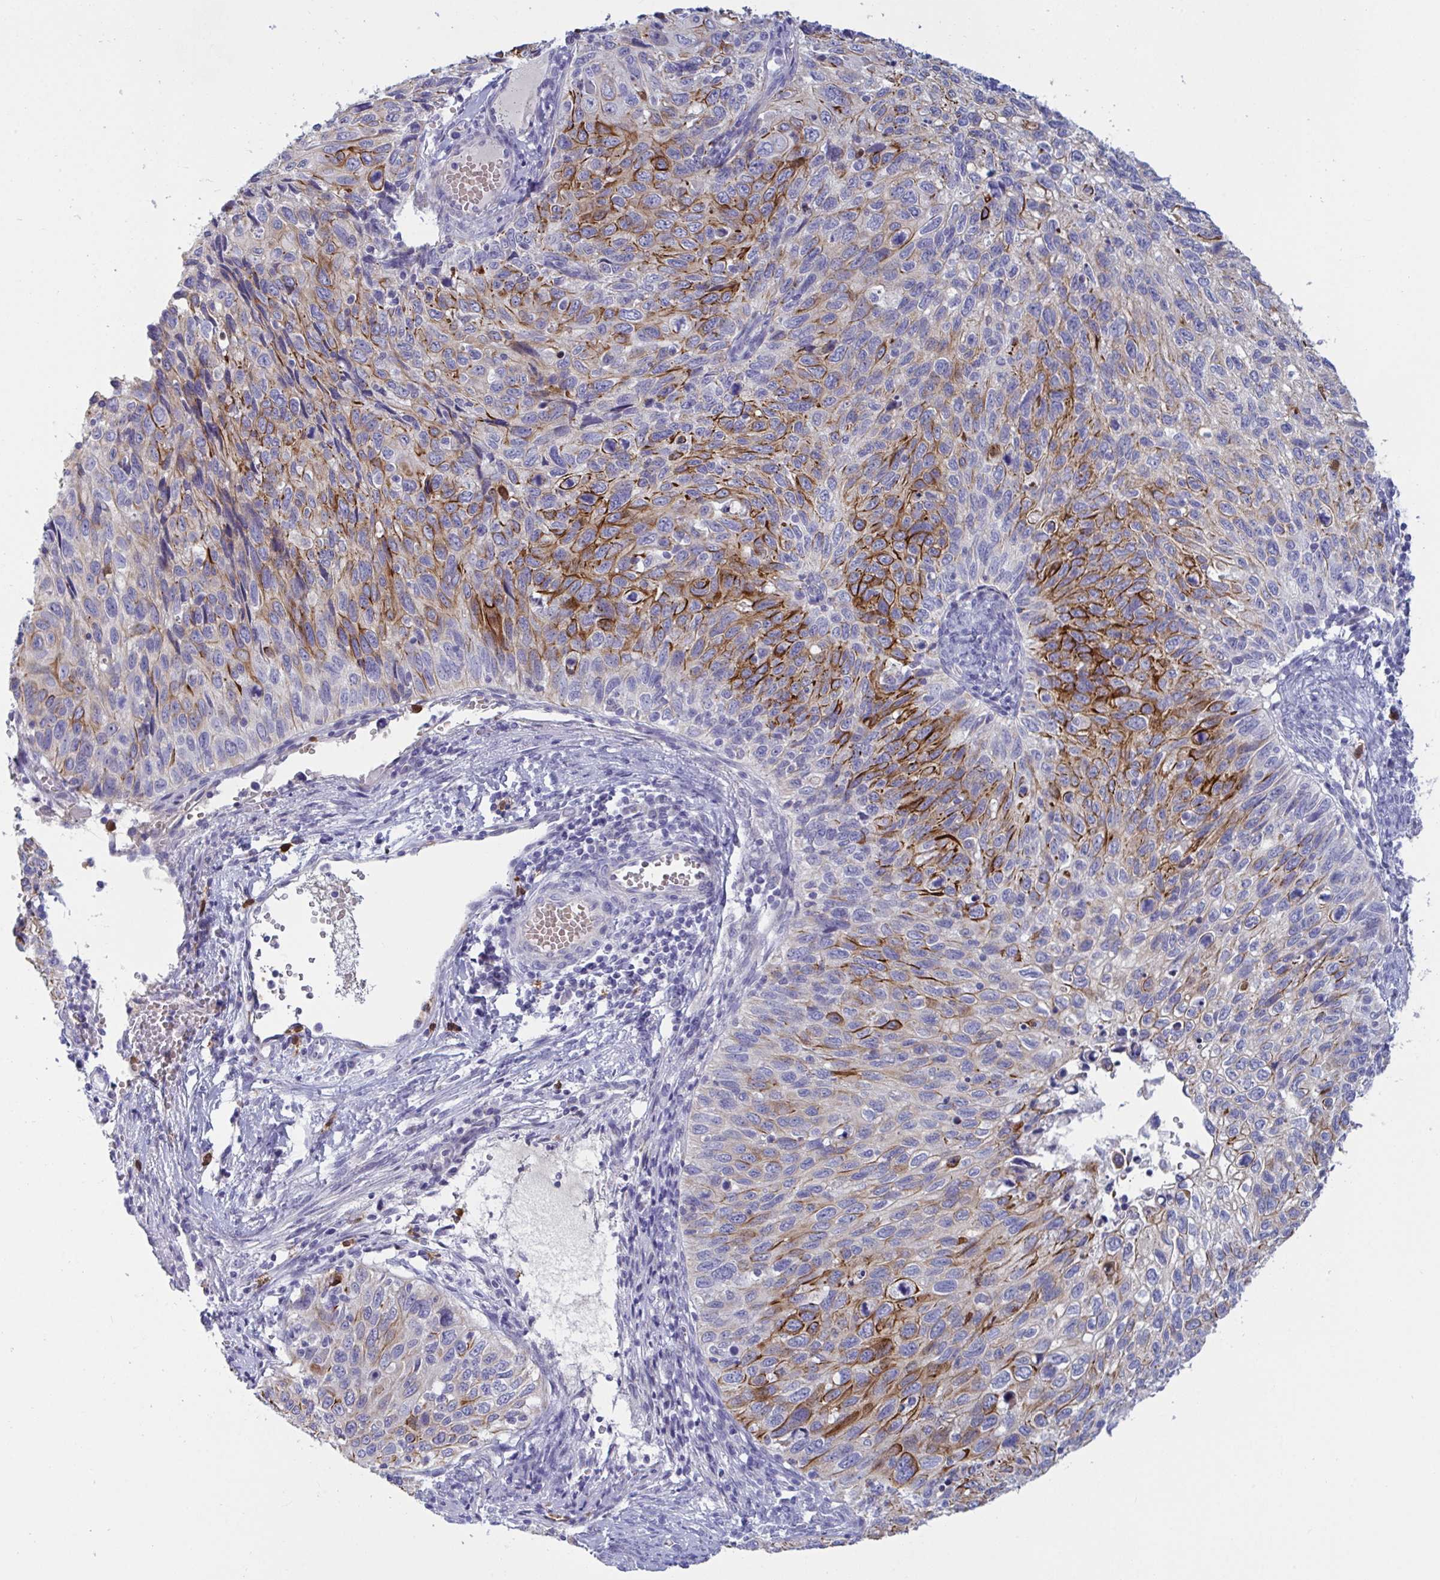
{"staining": {"intensity": "strong", "quantity": "<25%", "location": "cytoplasmic/membranous"}, "tissue": "cervical cancer", "cell_type": "Tumor cells", "image_type": "cancer", "snomed": [{"axis": "morphology", "description": "Squamous cell carcinoma, NOS"}, {"axis": "topography", "description": "Cervix"}], "caption": "Brown immunohistochemical staining in human cervical cancer demonstrates strong cytoplasmic/membranous expression in about <25% of tumor cells.", "gene": "TAS2R38", "patient": {"sex": "female", "age": 70}}